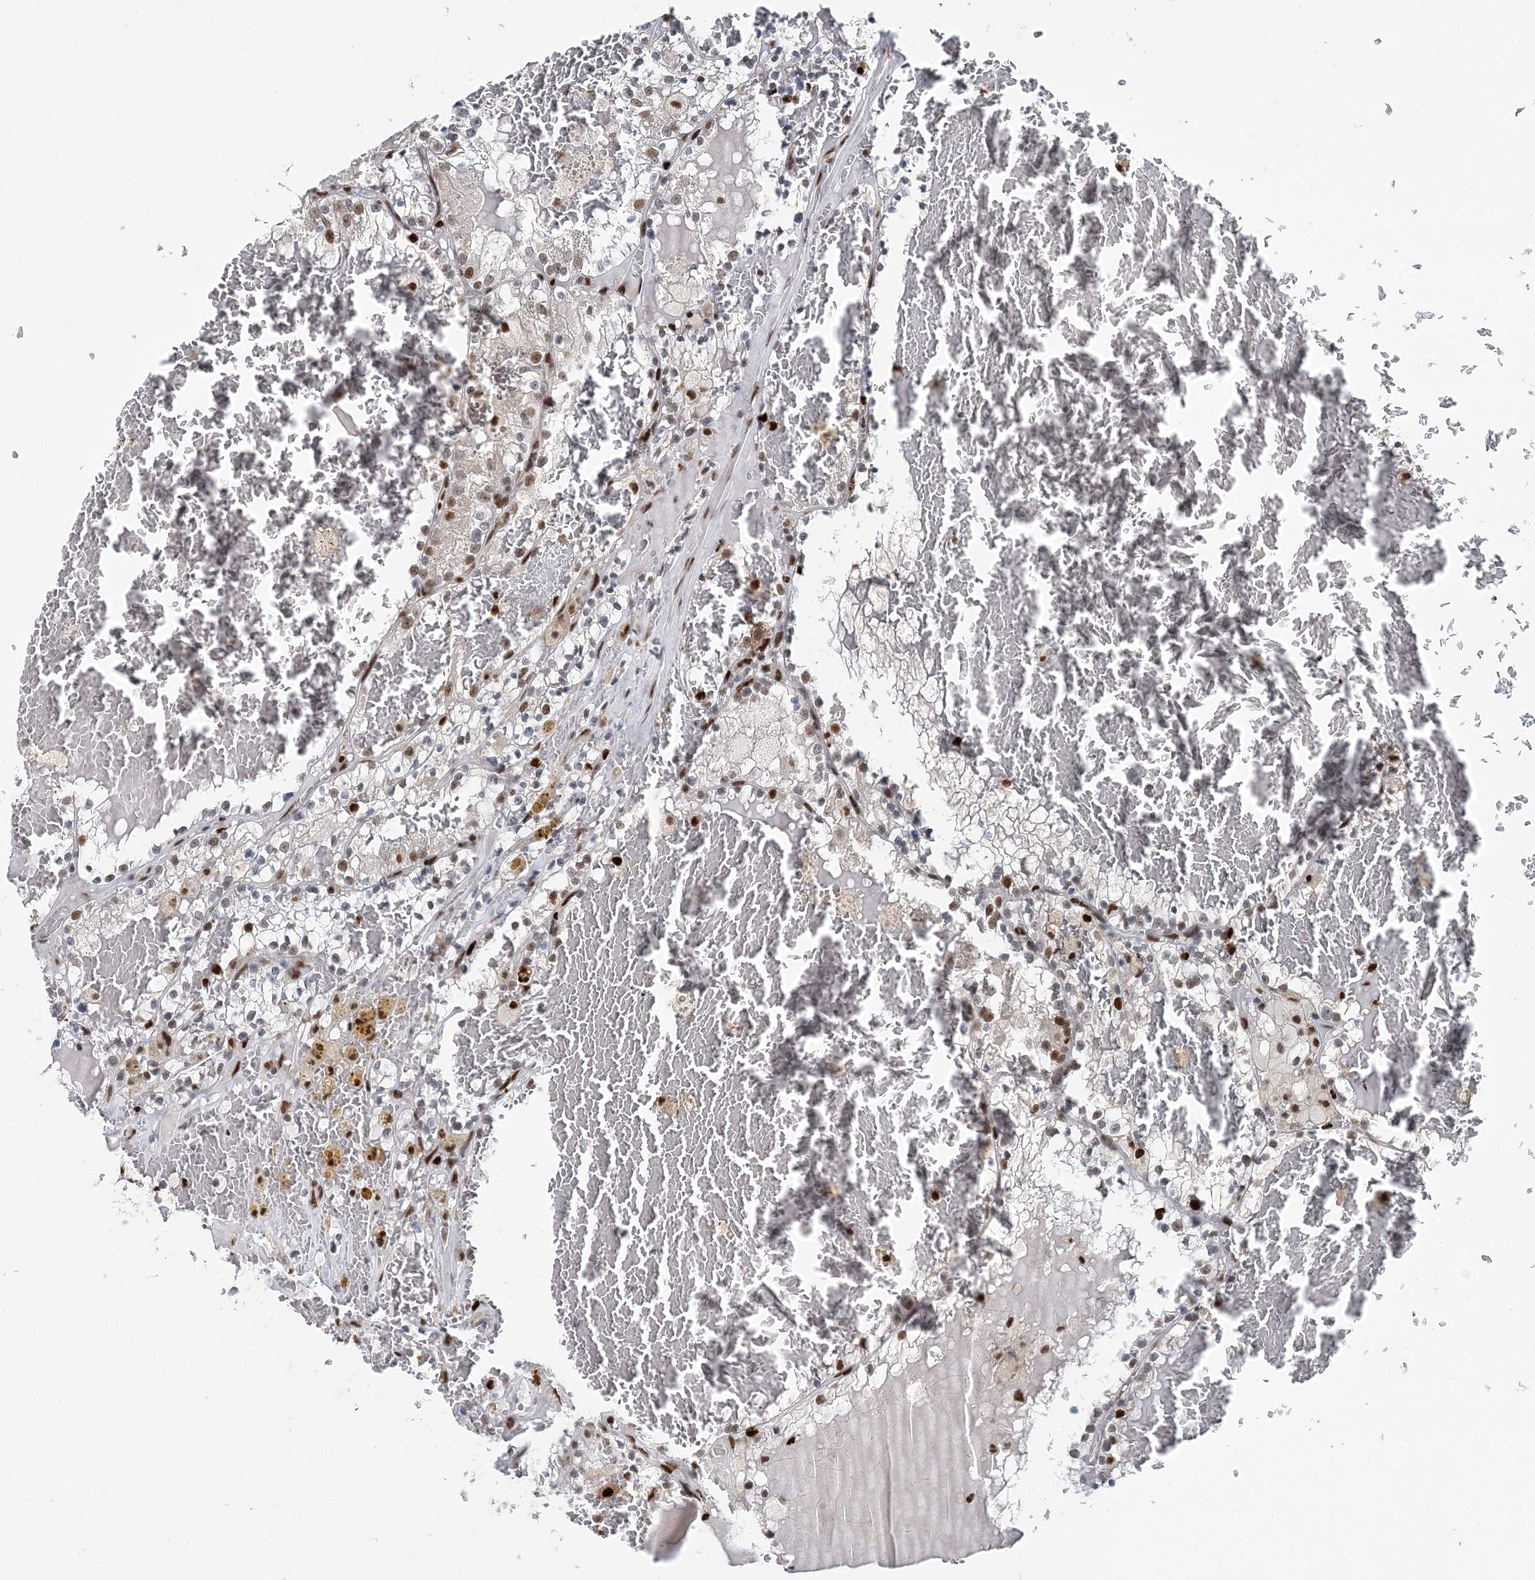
{"staining": {"intensity": "moderate", "quantity": "25%-75%", "location": "nuclear"}, "tissue": "renal cancer", "cell_type": "Tumor cells", "image_type": "cancer", "snomed": [{"axis": "morphology", "description": "Adenocarcinoma, NOS"}, {"axis": "topography", "description": "Kidney"}], "caption": "Human renal cancer (adenocarcinoma) stained for a protein (brown) displays moderate nuclear positive expression in about 25%-75% of tumor cells.", "gene": "HAT1", "patient": {"sex": "female", "age": 56}}